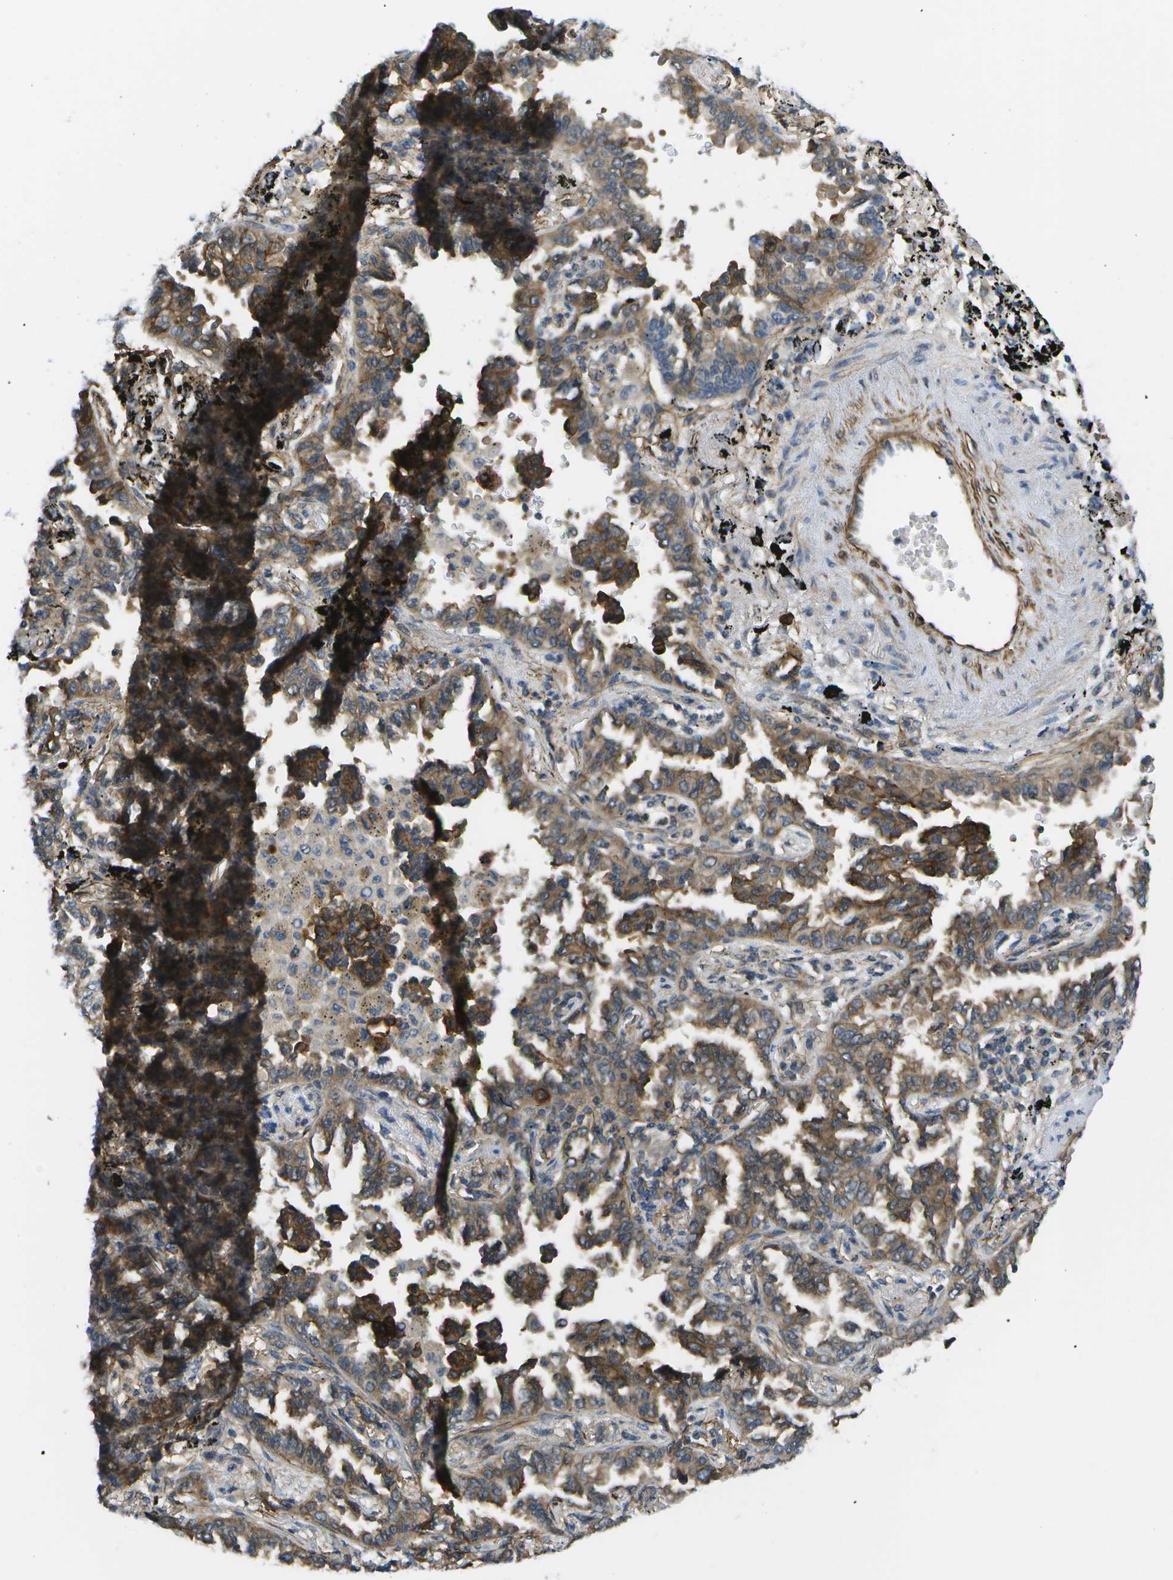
{"staining": {"intensity": "moderate", "quantity": ">75%", "location": "cytoplasmic/membranous"}, "tissue": "lung cancer", "cell_type": "Tumor cells", "image_type": "cancer", "snomed": [{"axis": "morphology", "description": "Normal tissue, NOS"}, {"axis": "morphology", "description": "Adenocarcinoma, NOS"}, {"axis": "topography", "description": "Lung"}], "caption": "This image displays lung cancer stained with immunohistochemistry to label a protein in brown. The cytoplasmic/membranous of tumor cells show moderate positivity for the protein. Nuclei are counter-stained blue.", "gene": "KIAA0040", "patient": {"sex": "male", "age": 59}}